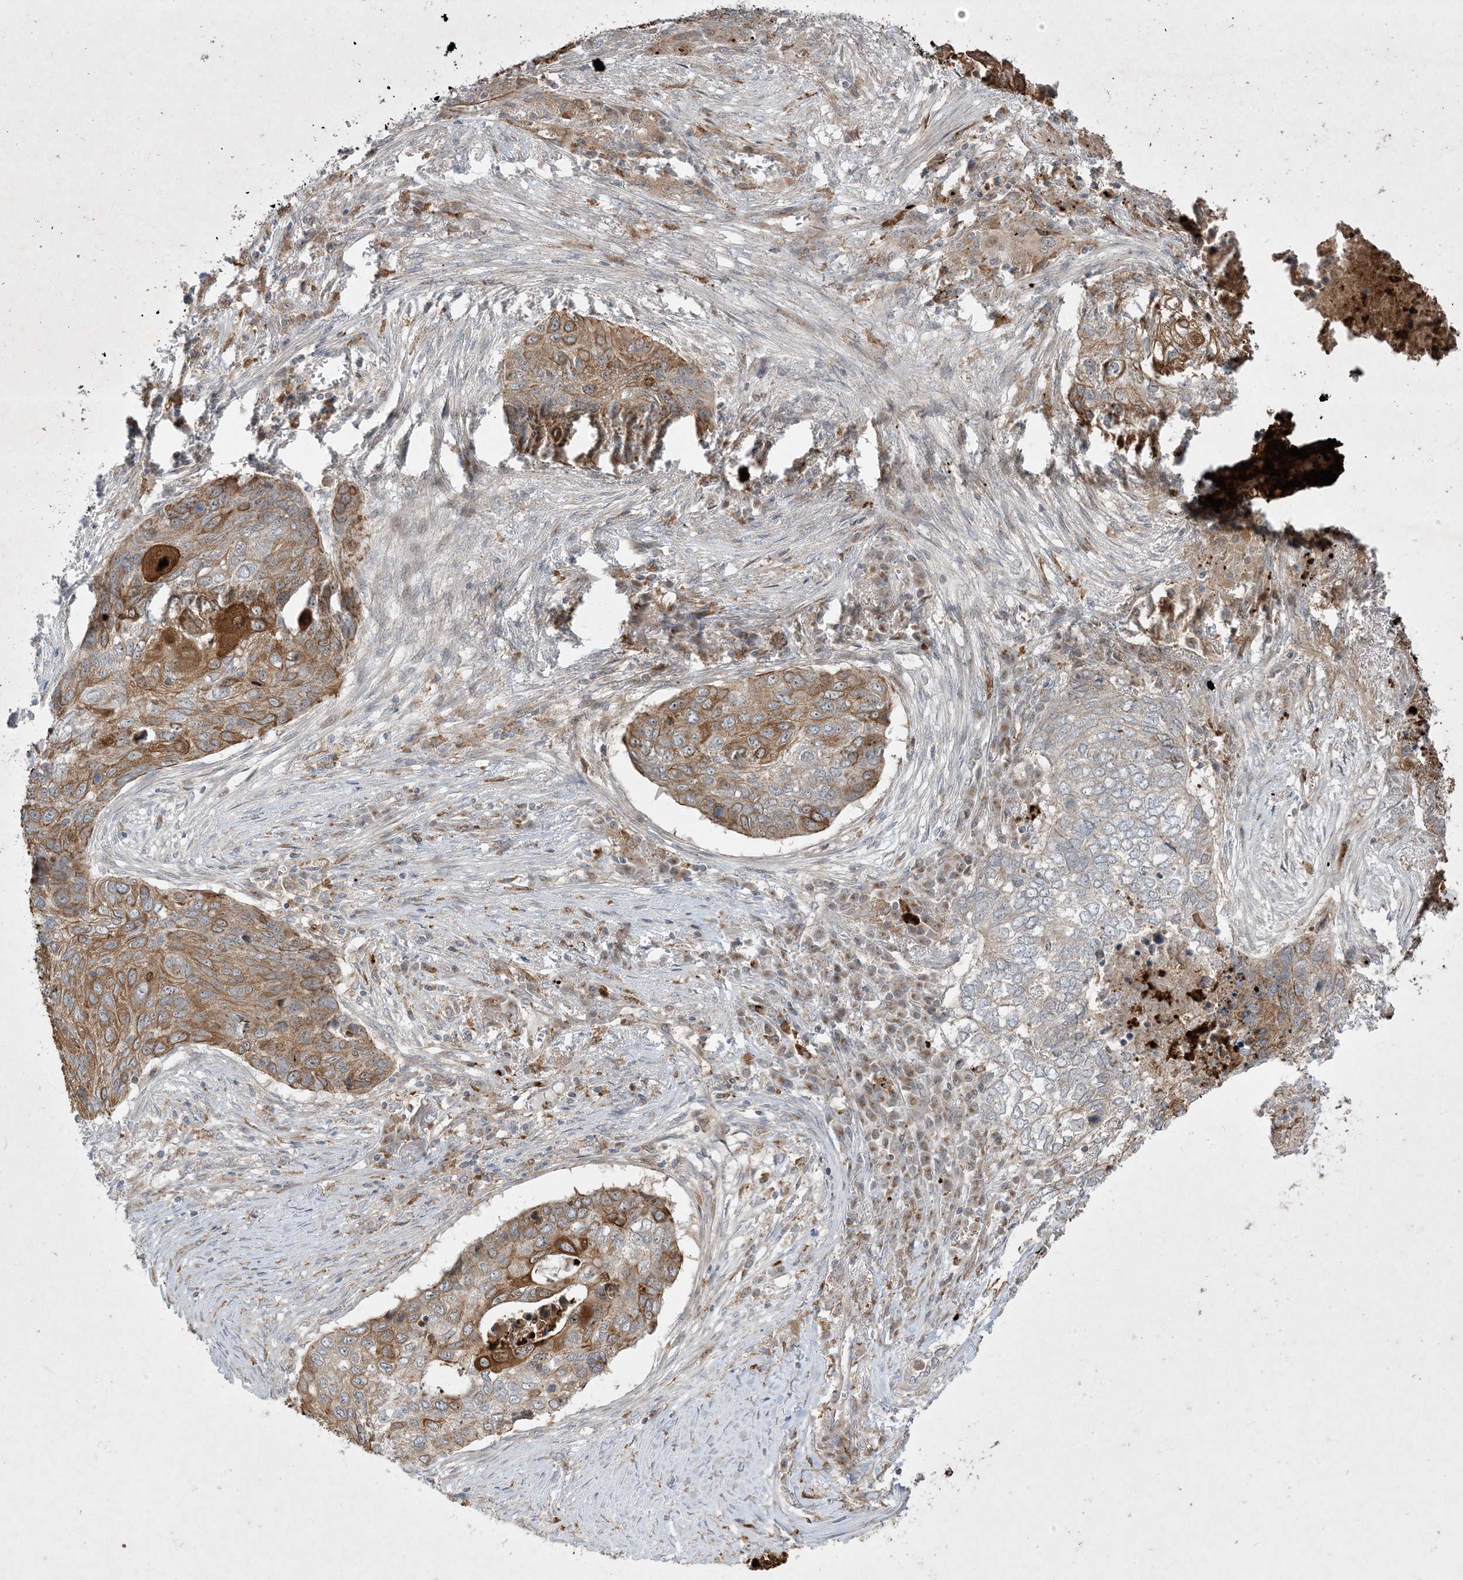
{"staining": {"intensity": "moderate", "quantity": ">75%", "location": "cytoplasmic/membranous"}, "tissue": "lung cancer", "cell_type": "Tumor cells", "image_type": "cancer", "snomed": [{"axis": "morphology", "description": "Squamous cell carcinoma, NOS"}, {"axis": "topography", "description": "Lung"}], "caption": "A brown stain highlights moderate cytoplasmic/membranous staining of a protein in human lung cancer (squamous cell carcinoma) tumor cells.", "gene": "IFT57", "patient": {"sex": "female", "age": 63}}